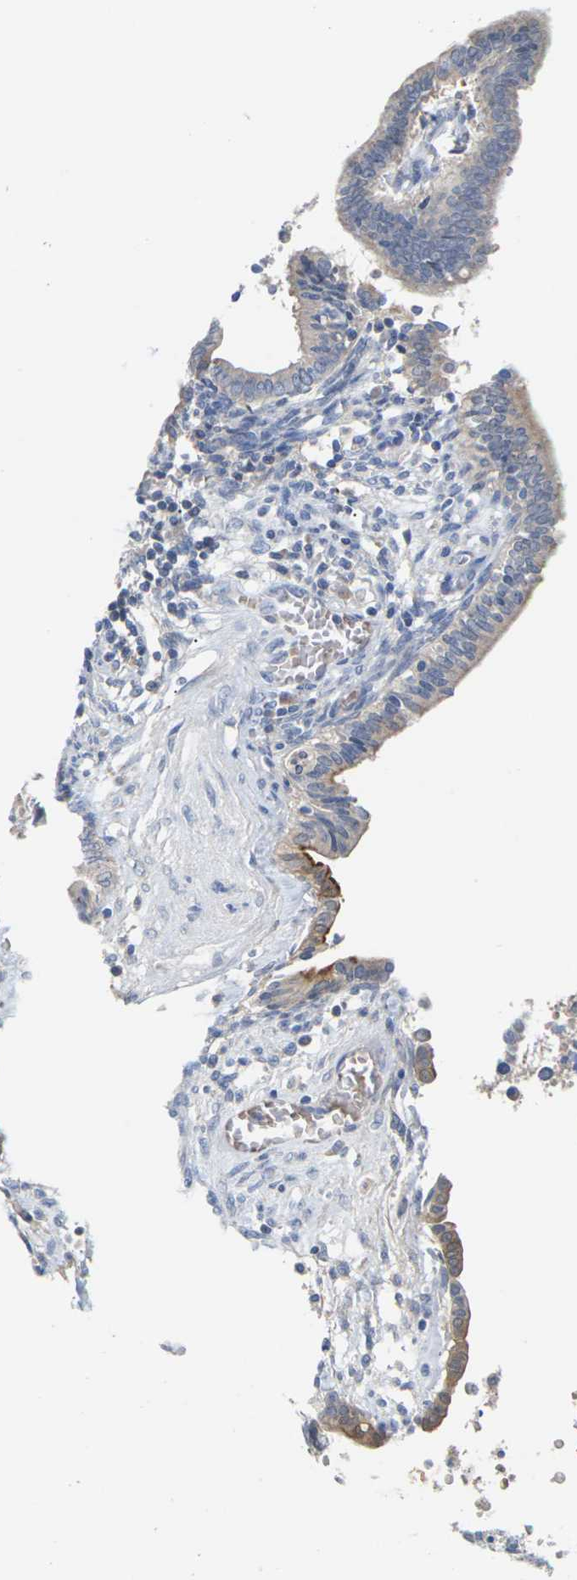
{"staining": {"intensity": "moderate", "quantity": "<25%", "location": "cytoplasmic/membranous"}, "tissue": "cervical cancer", "cell_type": "Tumor cells", "image_type": "cancer", "snomed": [{"axis": "morphology", "description": "Adenocarcinoma, NOS"}, {"axis": "topography", "description": "Cervix"}], "caption": "Immunohistochemistry micrograph of neoplastic tissue: human cervical cancer (adenocarcinoma) stained using IHC displays low levels of moderate protein expression localized specifically in the cytoplasmic/membranous of tumor cells, appearing as a cytoplasmic/membranous brown color.", "gene": "TMCO4", "patient": {"sex": "female", "age": 44}}